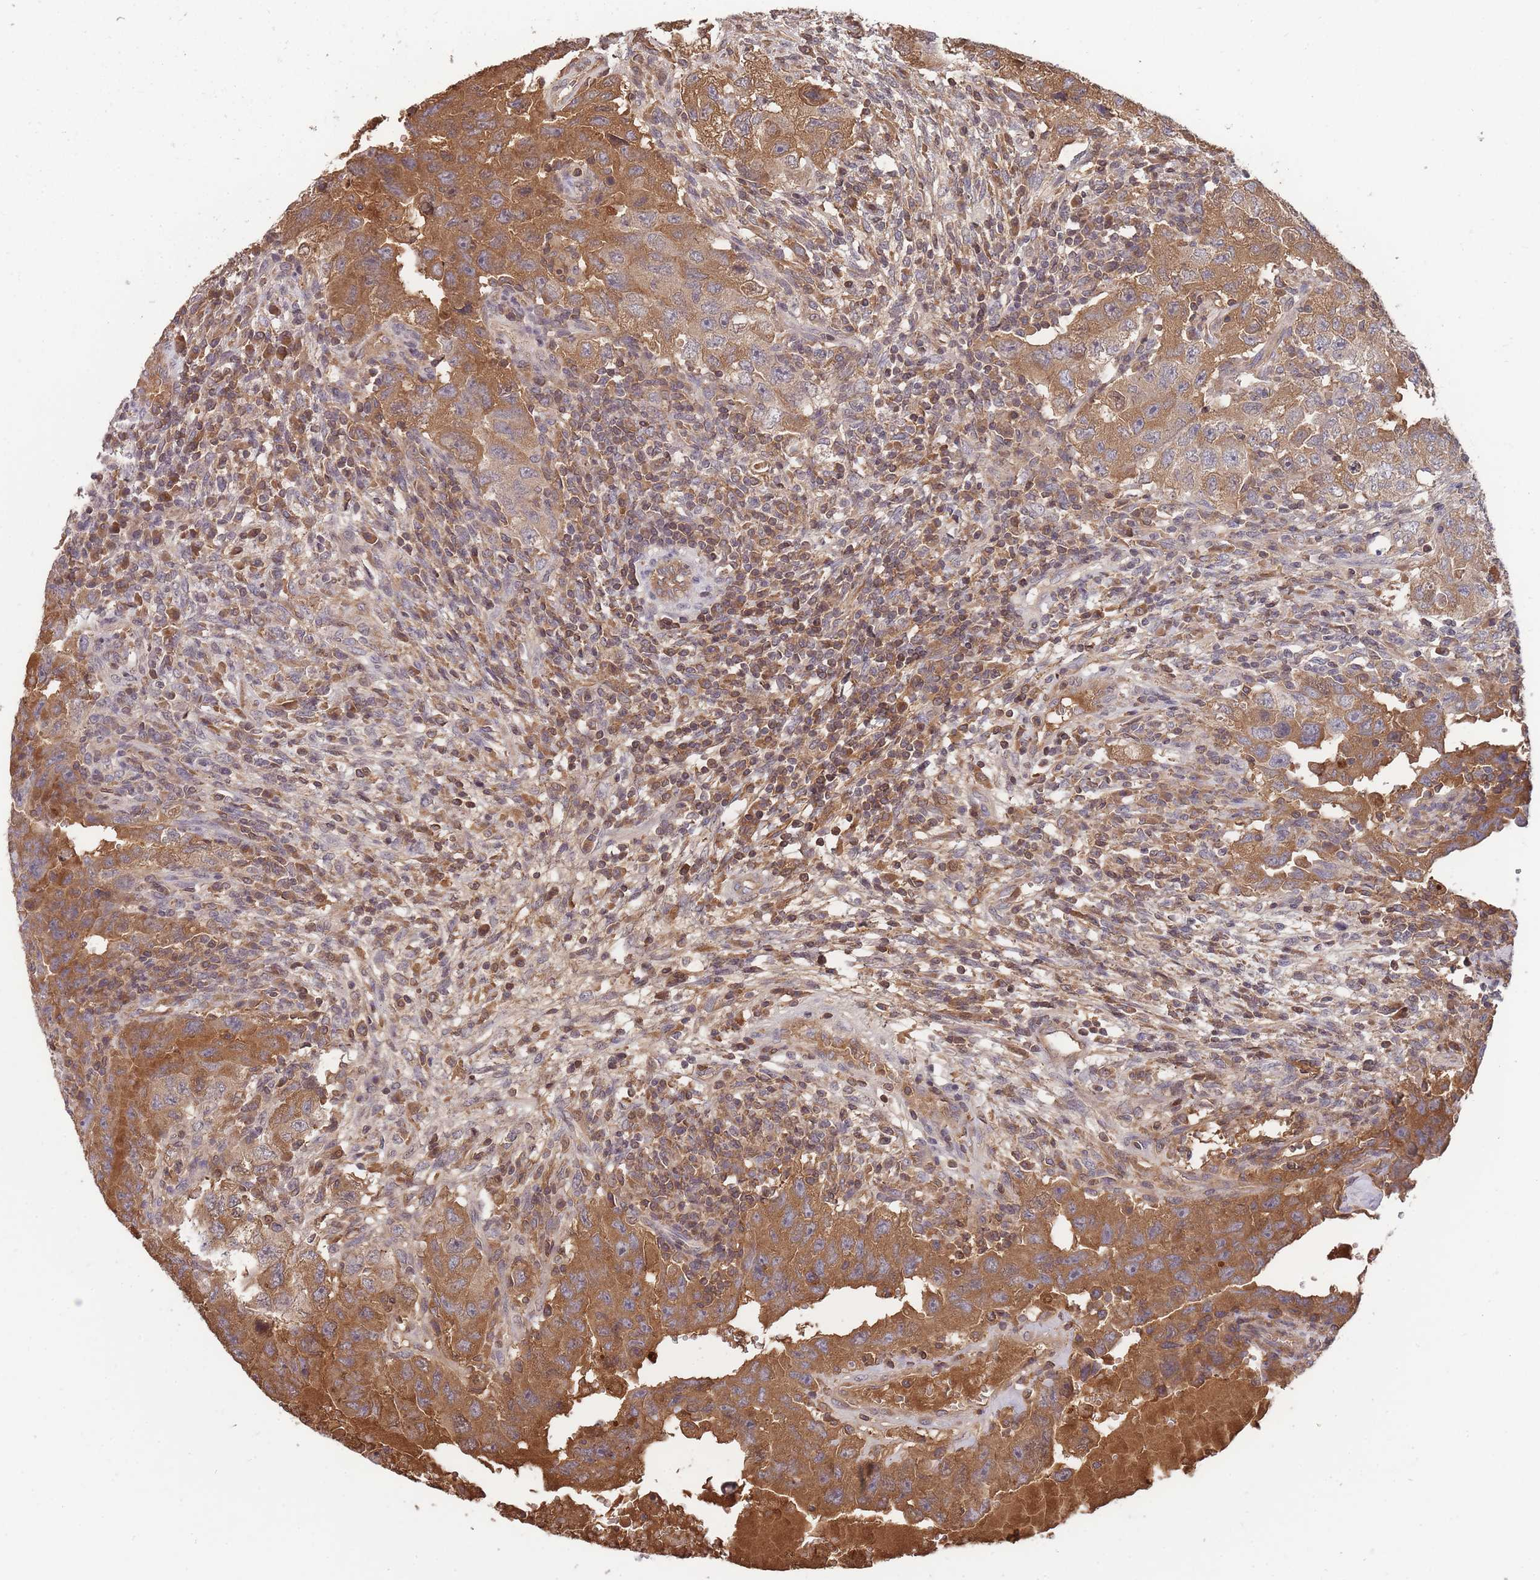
{"staining": {"intensity": "moderate", "quantity": ">75%", "location": "cytoplasmic/membranous"}, "tissue": "testis cancer", "cell_type": "Tumor cells", "image_type": "cancer", "snomed": [{"axis": "morphology", "description": "Carcinoma, Embryonal, NOS"}, {"axis": "topography", "description": "Testis"}], "caption": "This photomicrograph reveals testis cancer stained with immunohistochemistry to label a protein in brown. The cytoplasmic/membranous of tumor cells show moderate positivity for the protein. Nuclei are counter-stained blue.", "gene": "RALGDS", "patient": {"sex": "male", "age": 26}}